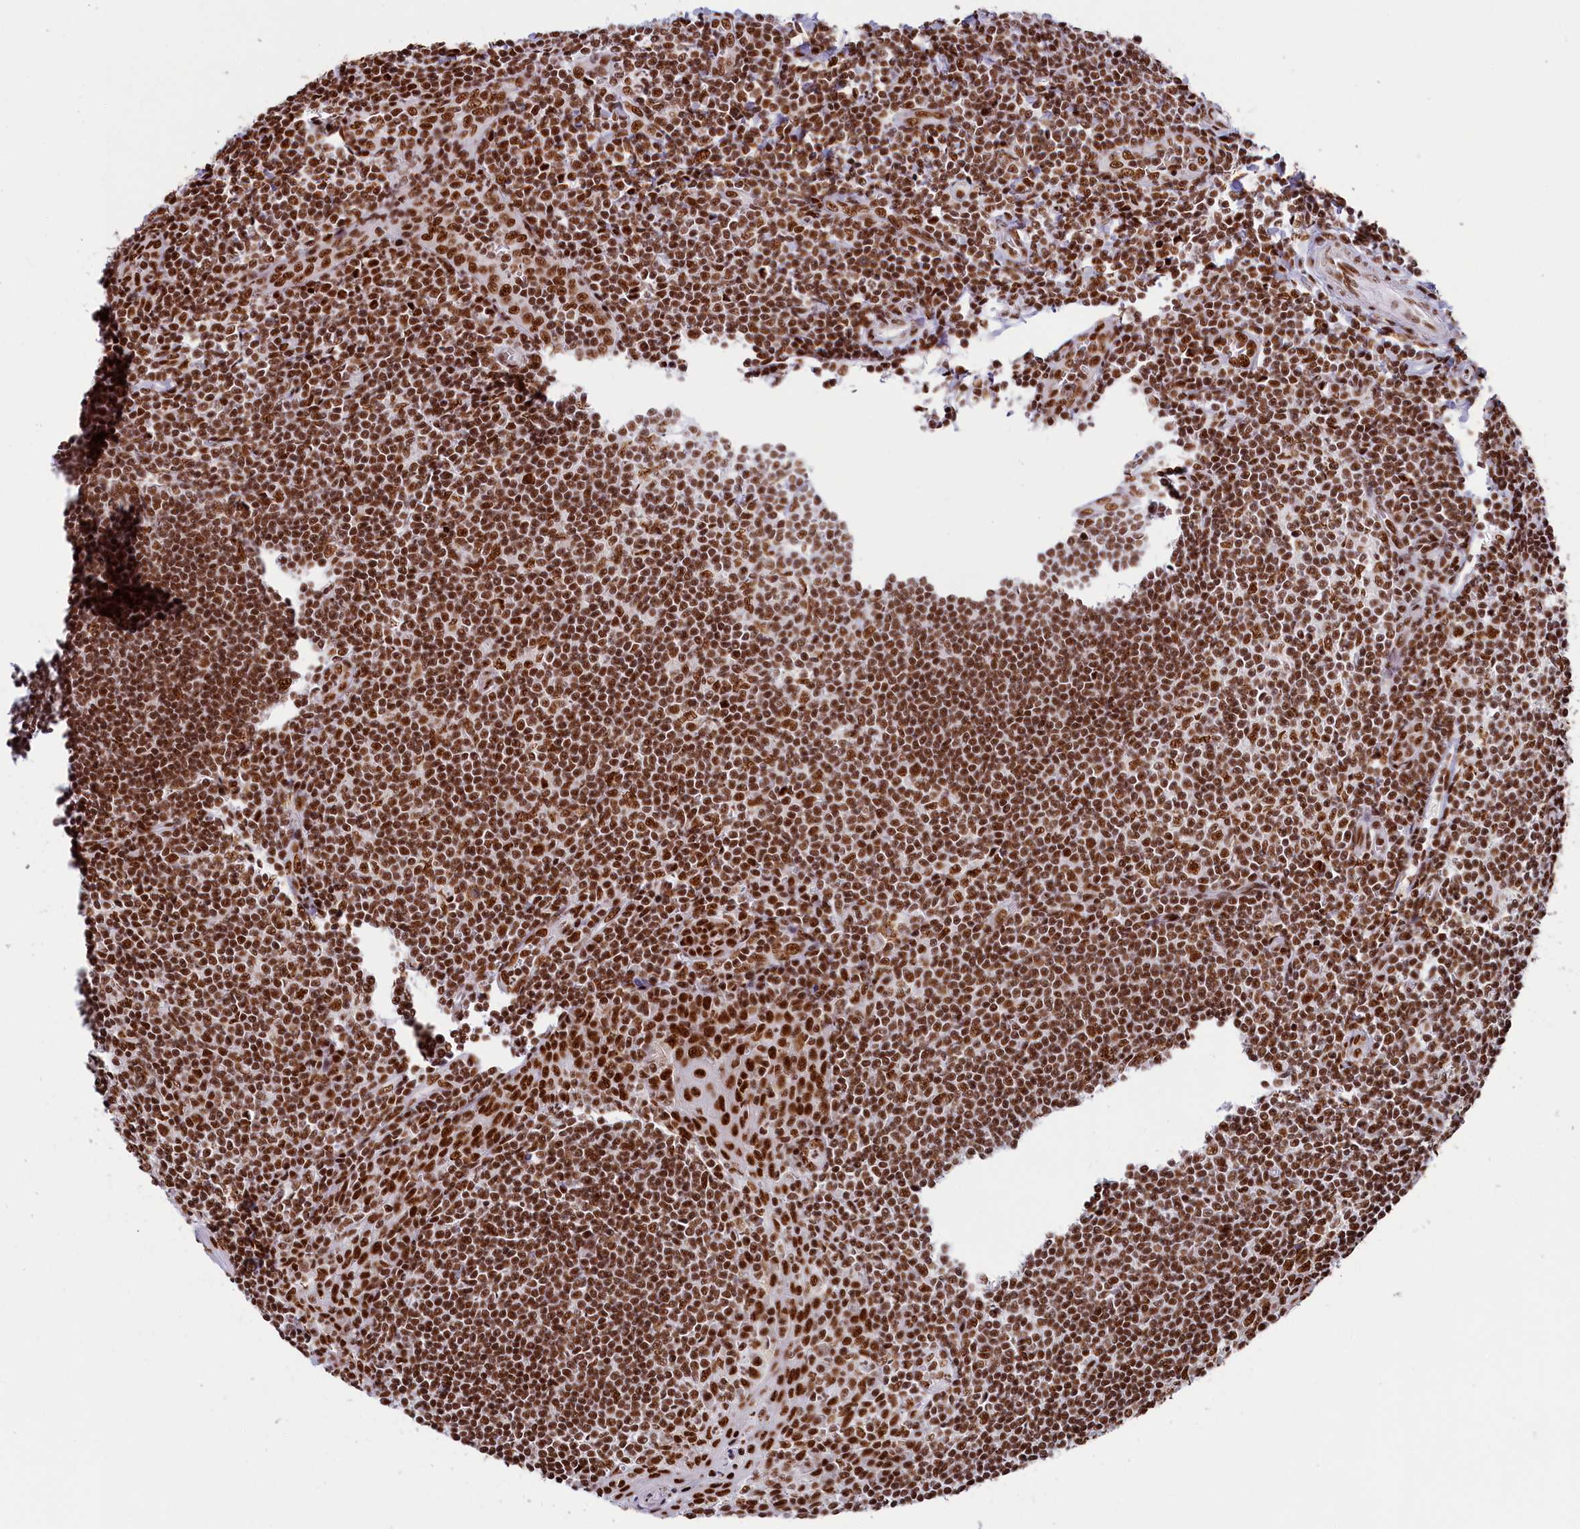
{"staining": {"intensity": "strong", "quantity": ">75%", "location": "nuclear"}, "tissue": "tonsil", "cell_type": "Germinal center cells", "image_type": "normal", "snomed": [{"axis": "morphology", "description": "Normal tissue, NOS"}, {"axis": "topography", "description": "Tonsil"}], "caption": "An immunohistochemistry (IHC) micrograph of normal tissue is shown. Protein staining in brown shows strong nuclear positivity in tonsil within germinal center cells. Using DAB (brown) and hematoxylin (blue) stains, captured at high magnification using brightfield microscopy.", "gene": "SNRNP70", "patient": {"sex": "male", "age": 27}}